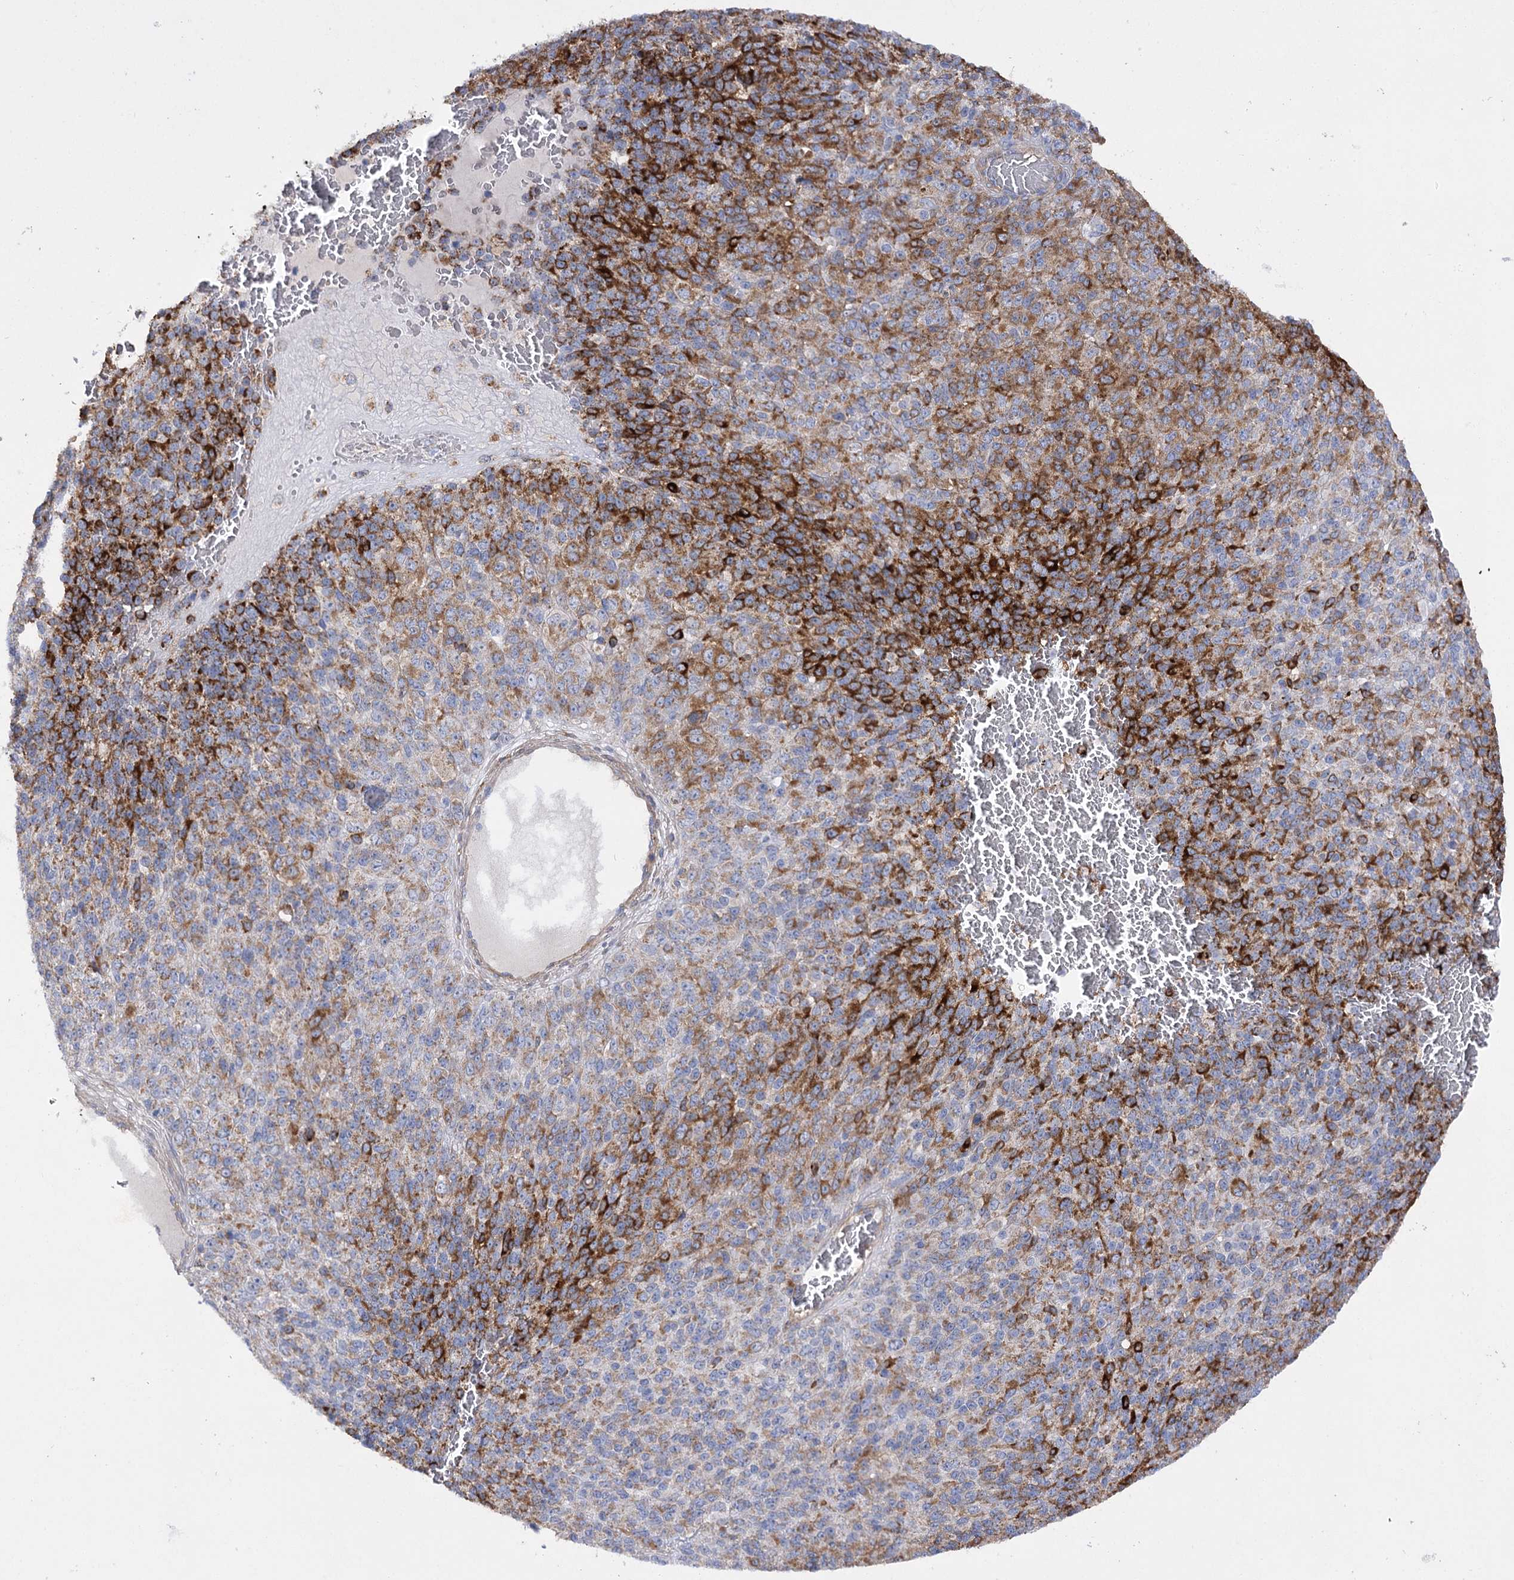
{"staining": {"intensity": "strong", "quantity": "<25%", "location": "cytoplasmic/membranous"}, "tissue": "melanoma", "cell_type": "Tumor cells", "image_type": "cancer", "snomed": [{"axis": "morphology", "description": "Malignant melanoma, Metastatic site"}, {"axis": "topography", "description": "Brain"}], "caption": "Protein staining of malignant melanoma (metastatic site) tissue shows strong cytoplasmic/membranous expression in approximately <25% of tumor cells. (DAB = brown stain, brightfield microscopy at high magnification).", "gene": "COX15", "patient": {"sex": "female", "age": 56}}